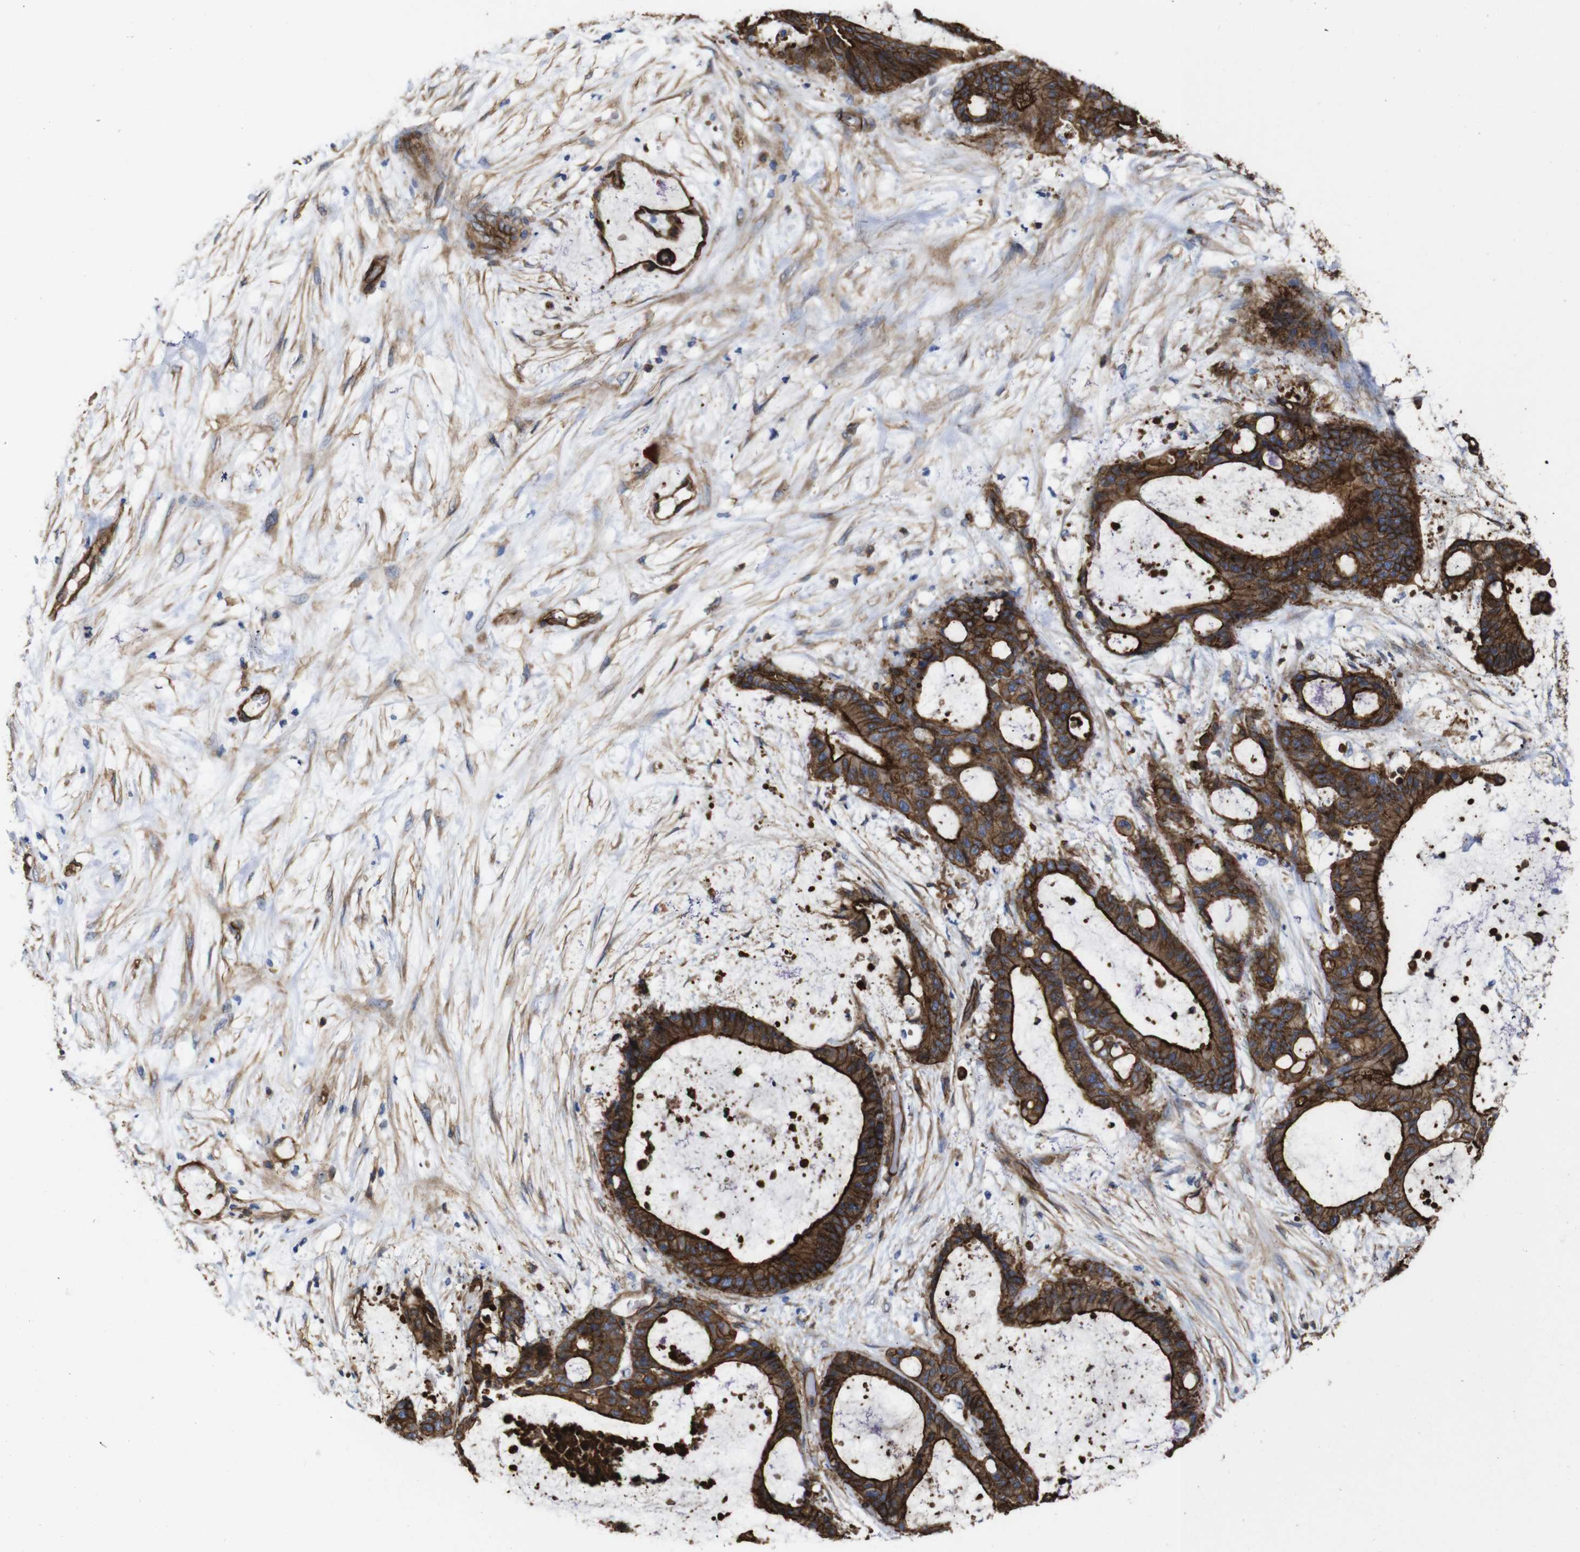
{"staining": {"intensity": "strong", "quantity": ">75%", "location": "cytoplasmic/membranous"}, "tissue": "liver cancer", "cell_type": "Tumor cells", "image_type": "cancer", "snomed": [{"axis": "morphology", "description": "Cholangiocarcinoma"}, {"axis": "topography", "description": "Liver"}], "caption": "Liver cholangiocarcinoma tissue reveals strong cytoplasmic/membranous positivity in approximately >75% of tumor cells, visualized by immunohistochemistry.", "gene": "SPTBN1", "patient": {"sex": "female", "age": 73}}